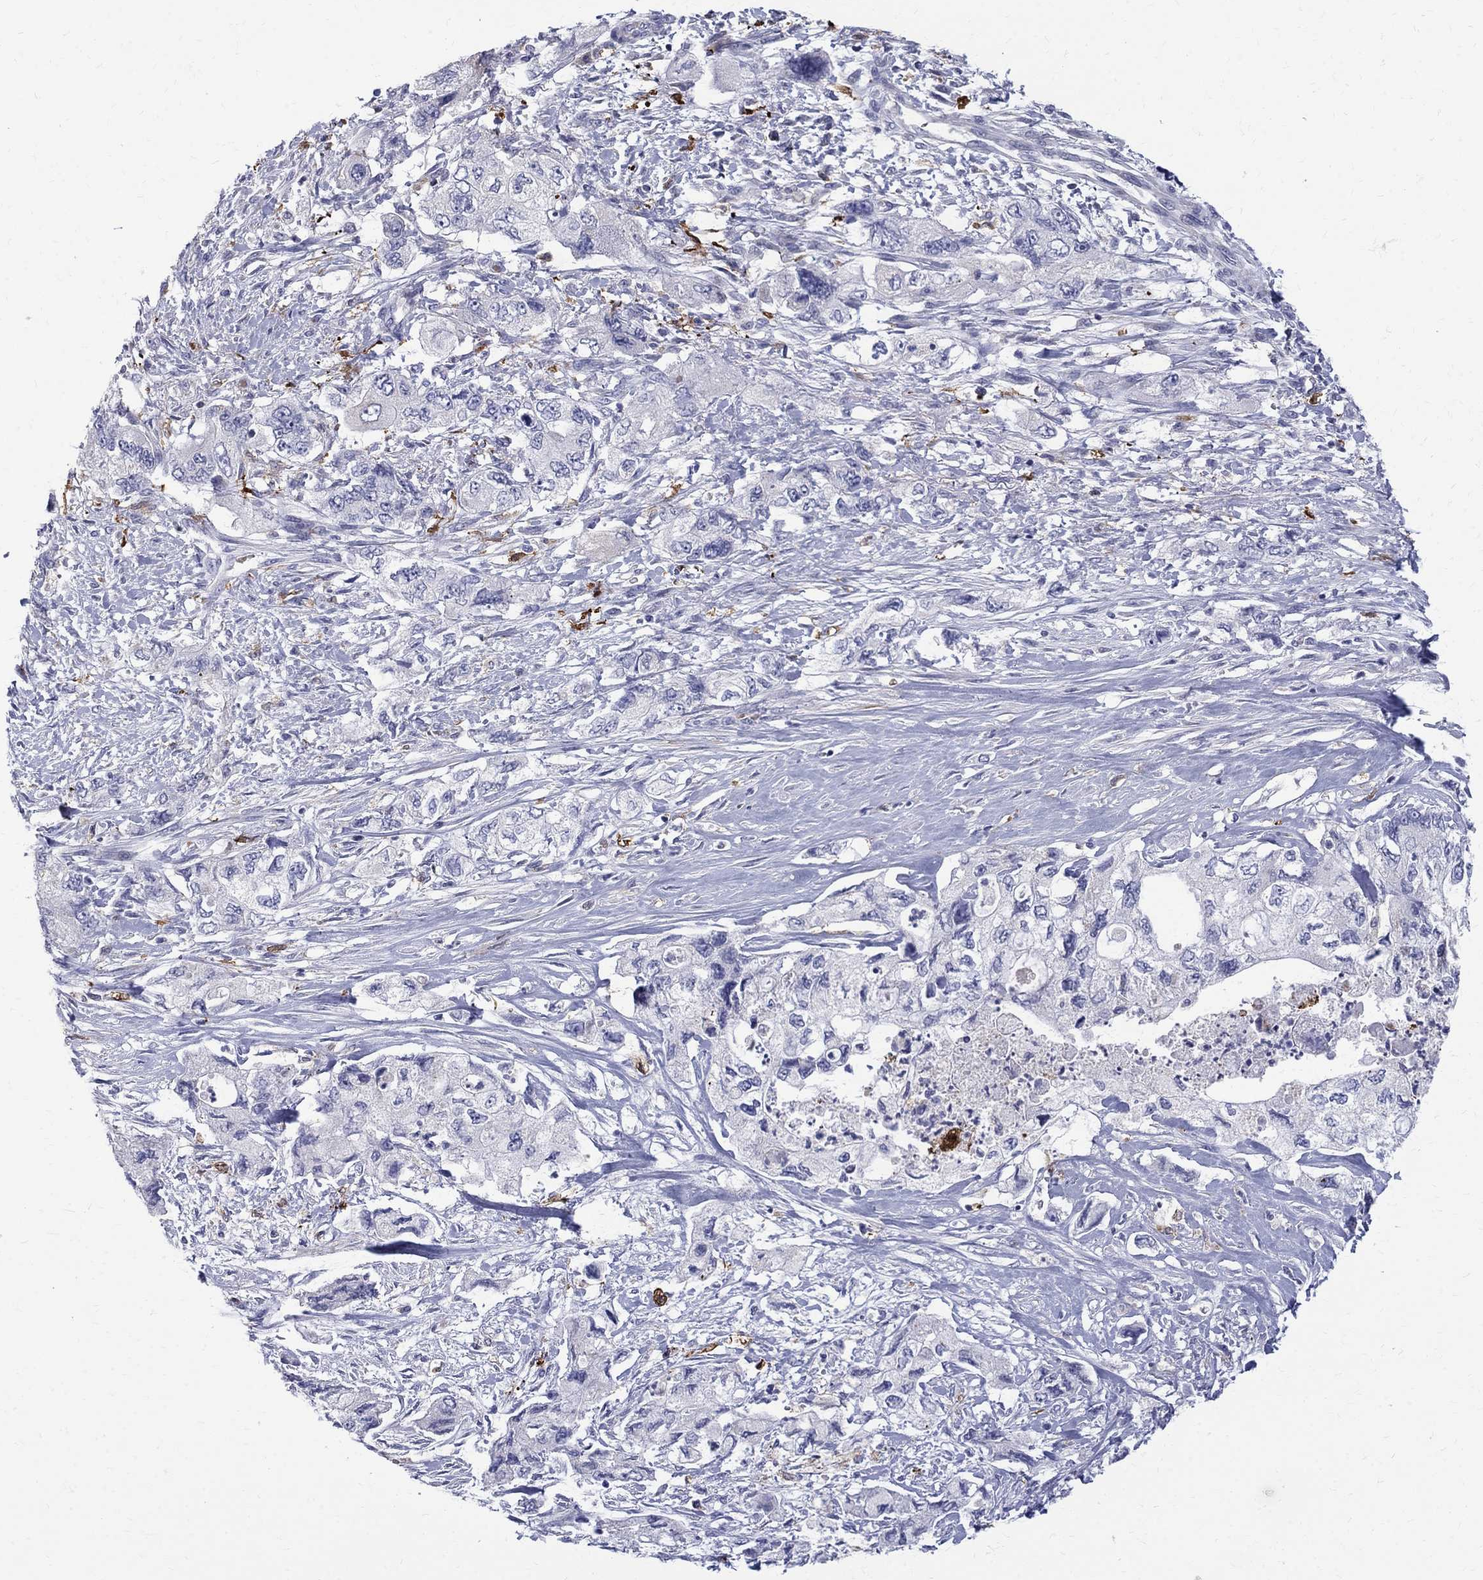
{"staining": {"intensity": "negative", "quantity": "none", "location": "none"}, "tissue": "pancreatic cancer", "cell_type": "Tumor cells", "image_type": "cancer", "snomed": [{"axis": "morphology", "description": "Adenocarcinoma, NOS"}, {"axis": "topography", "description": "Pancreas"}], "caption": "Immunohistochemistry photomicrograph of neoplastic tissue: pancreatic adenocarcinoma stained with DAB reveals no significant protein staining in tumor cells.", "gene": "AGER", "patient": {"sex": "female", "age": 73}}